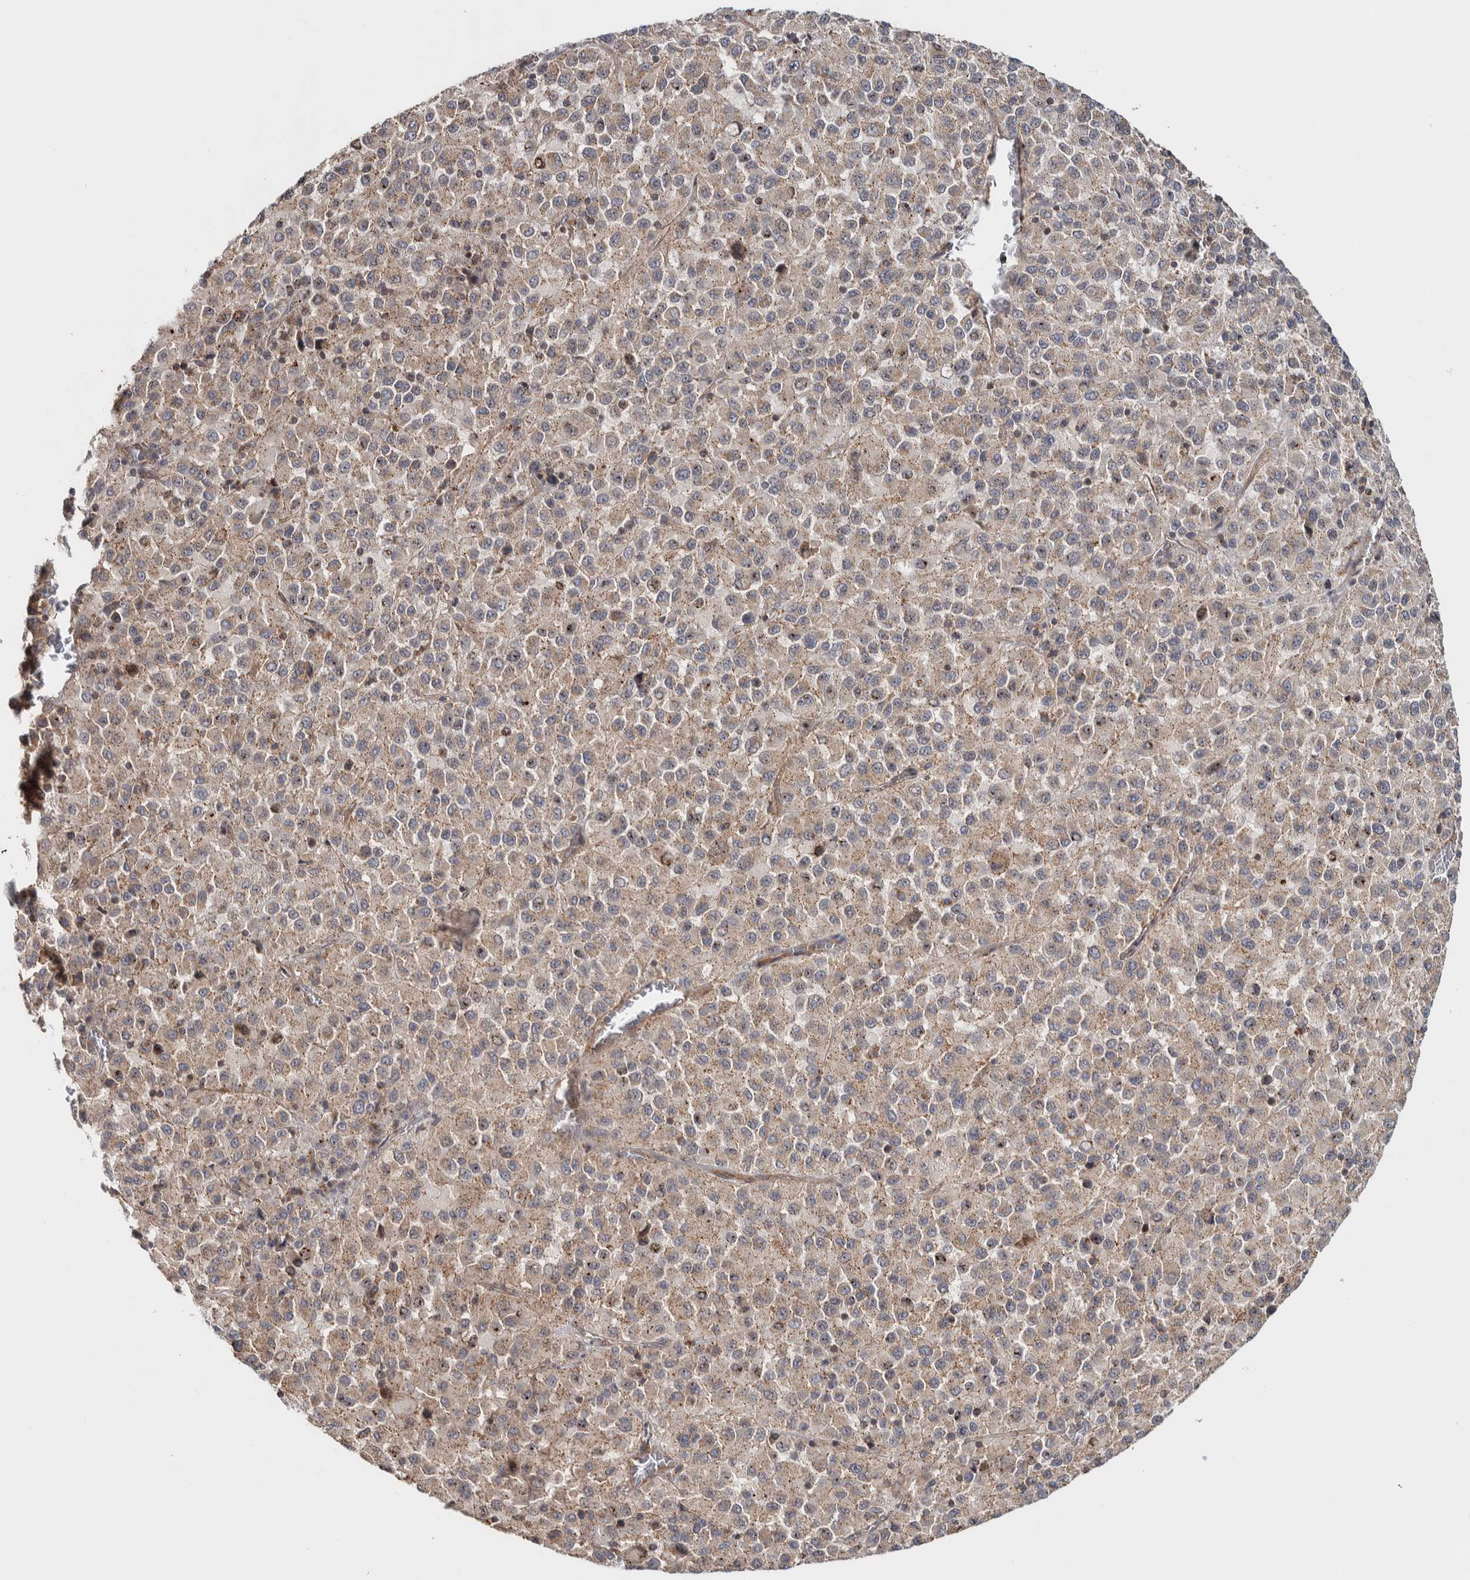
{"staining": {"intensity": "weak", "quantity": ">75%", "location": "cytoplasmic/membranous"}, "tissue": "melanoma", "cell_type": "Tumor cells", "image_type": "cancer", "snomed": [{"axis": "morphology", "description": "Malignant melanoma, Metastatic site"}, {"axis": "topography", "description": "Lung"}], "caption": "Protein expression analysis of melanoma displays weak cytoplasmic/membranous staining in approximately >75% of tumor cells. (DAB (3,3'-diaminobenzidine) IHC, brown staining for protein, blue staining for nuclei).", "gene": "CHMP4C", "patient": {"sex": "male", "age": 64}}